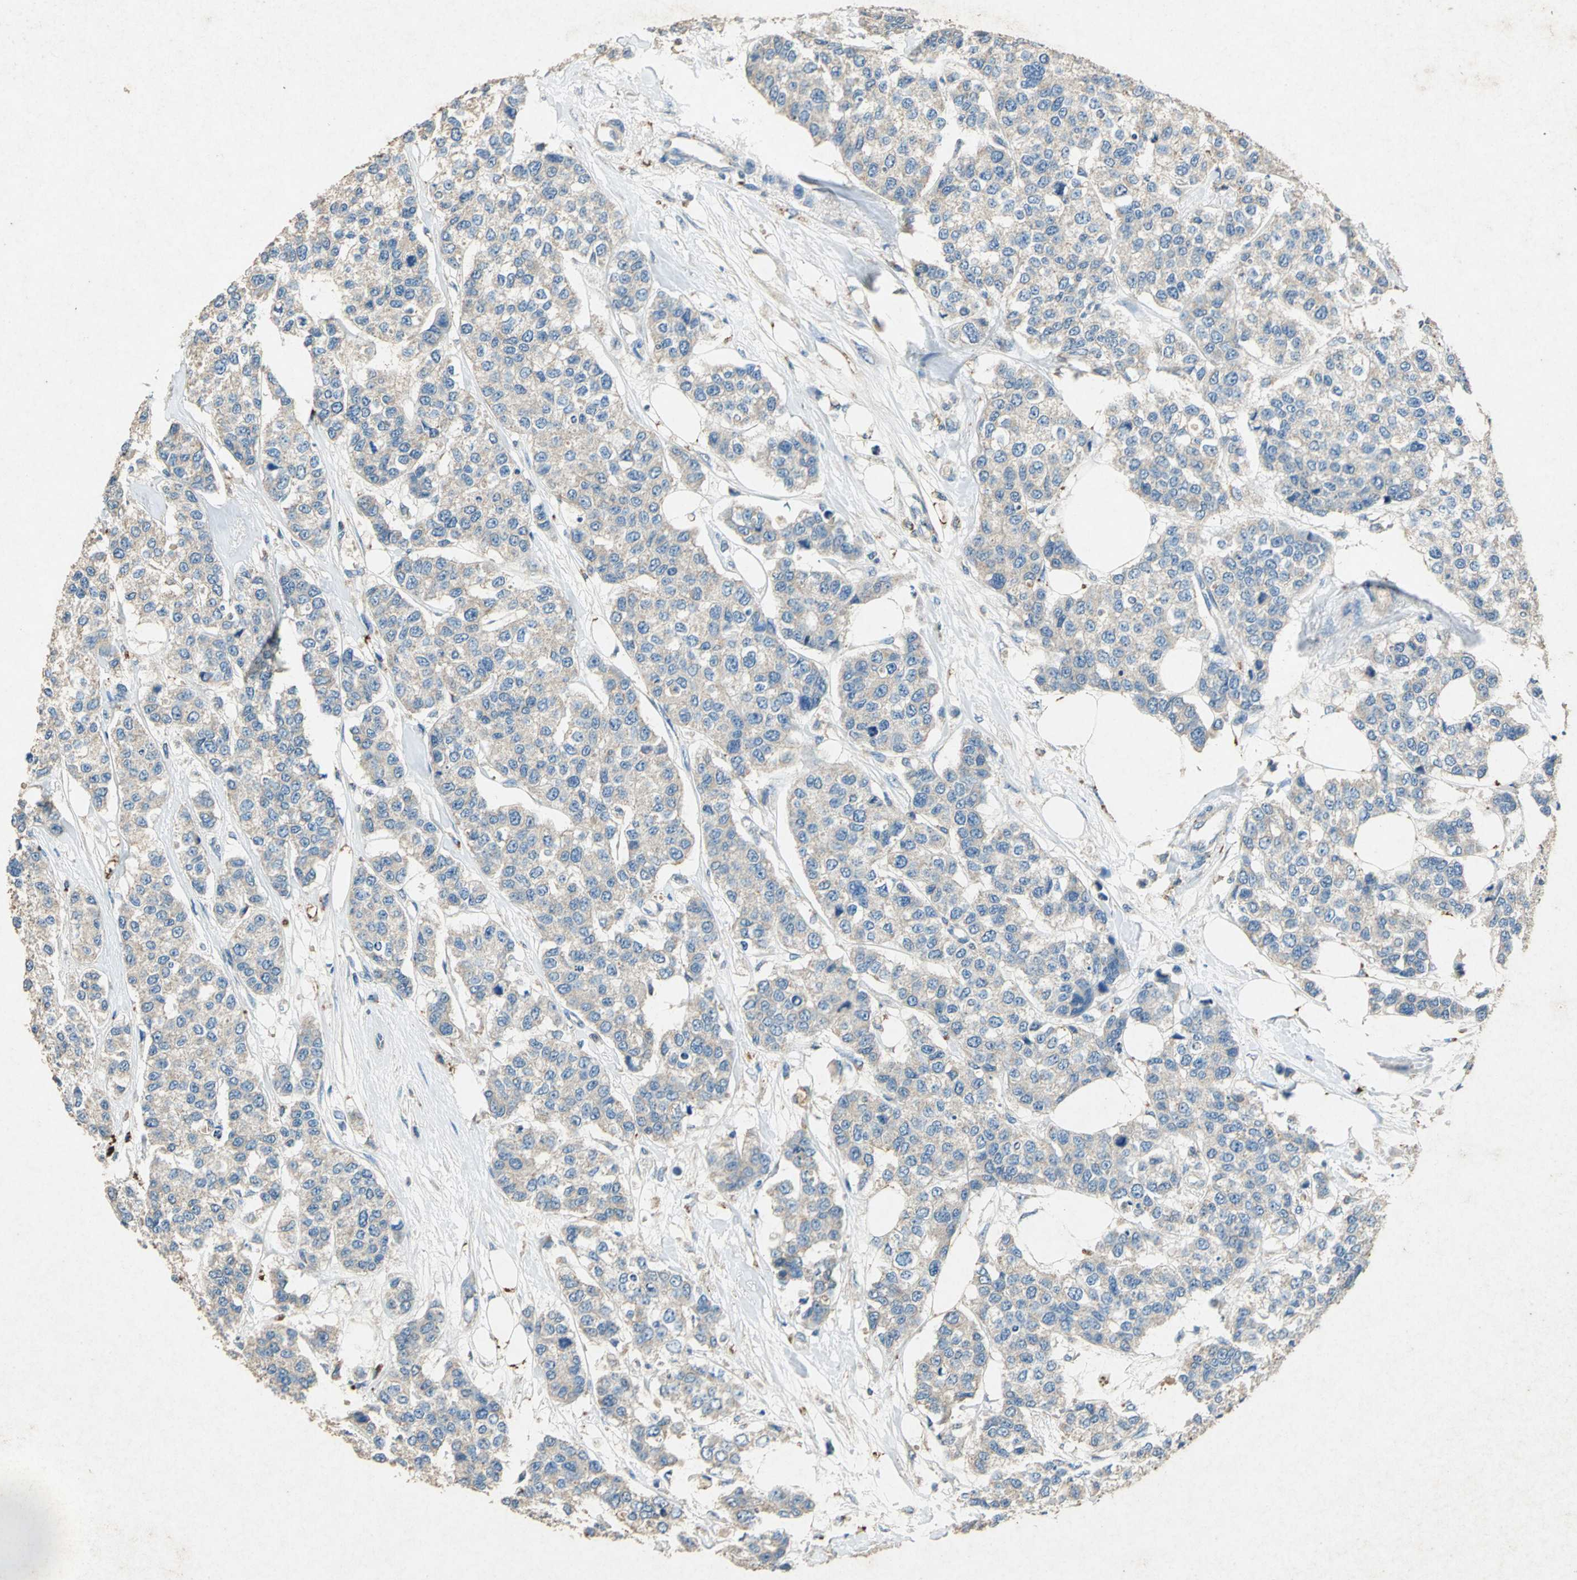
{"staining": {"intensity": "weak", "quantity": ">75%", "location": "cytoplasmic/membranous"}, "tissue": "breast cancer", "cell_type": "Tumor cells", "image_type": "cancer", "snomed": [{"axis": "morphology", "description": "Duct carcinoma"}, {"axis": "topography", "description": "Breast"}], "caption": "Breast cancer (infiltrating ductal carcinoma) stained with immunohistochemistry shows weak cytoplasmic/membranous expression in about >75% of tumor cells.", "gene": "ADAMTS5", "patient": {"sex": "female", "age": 51}}